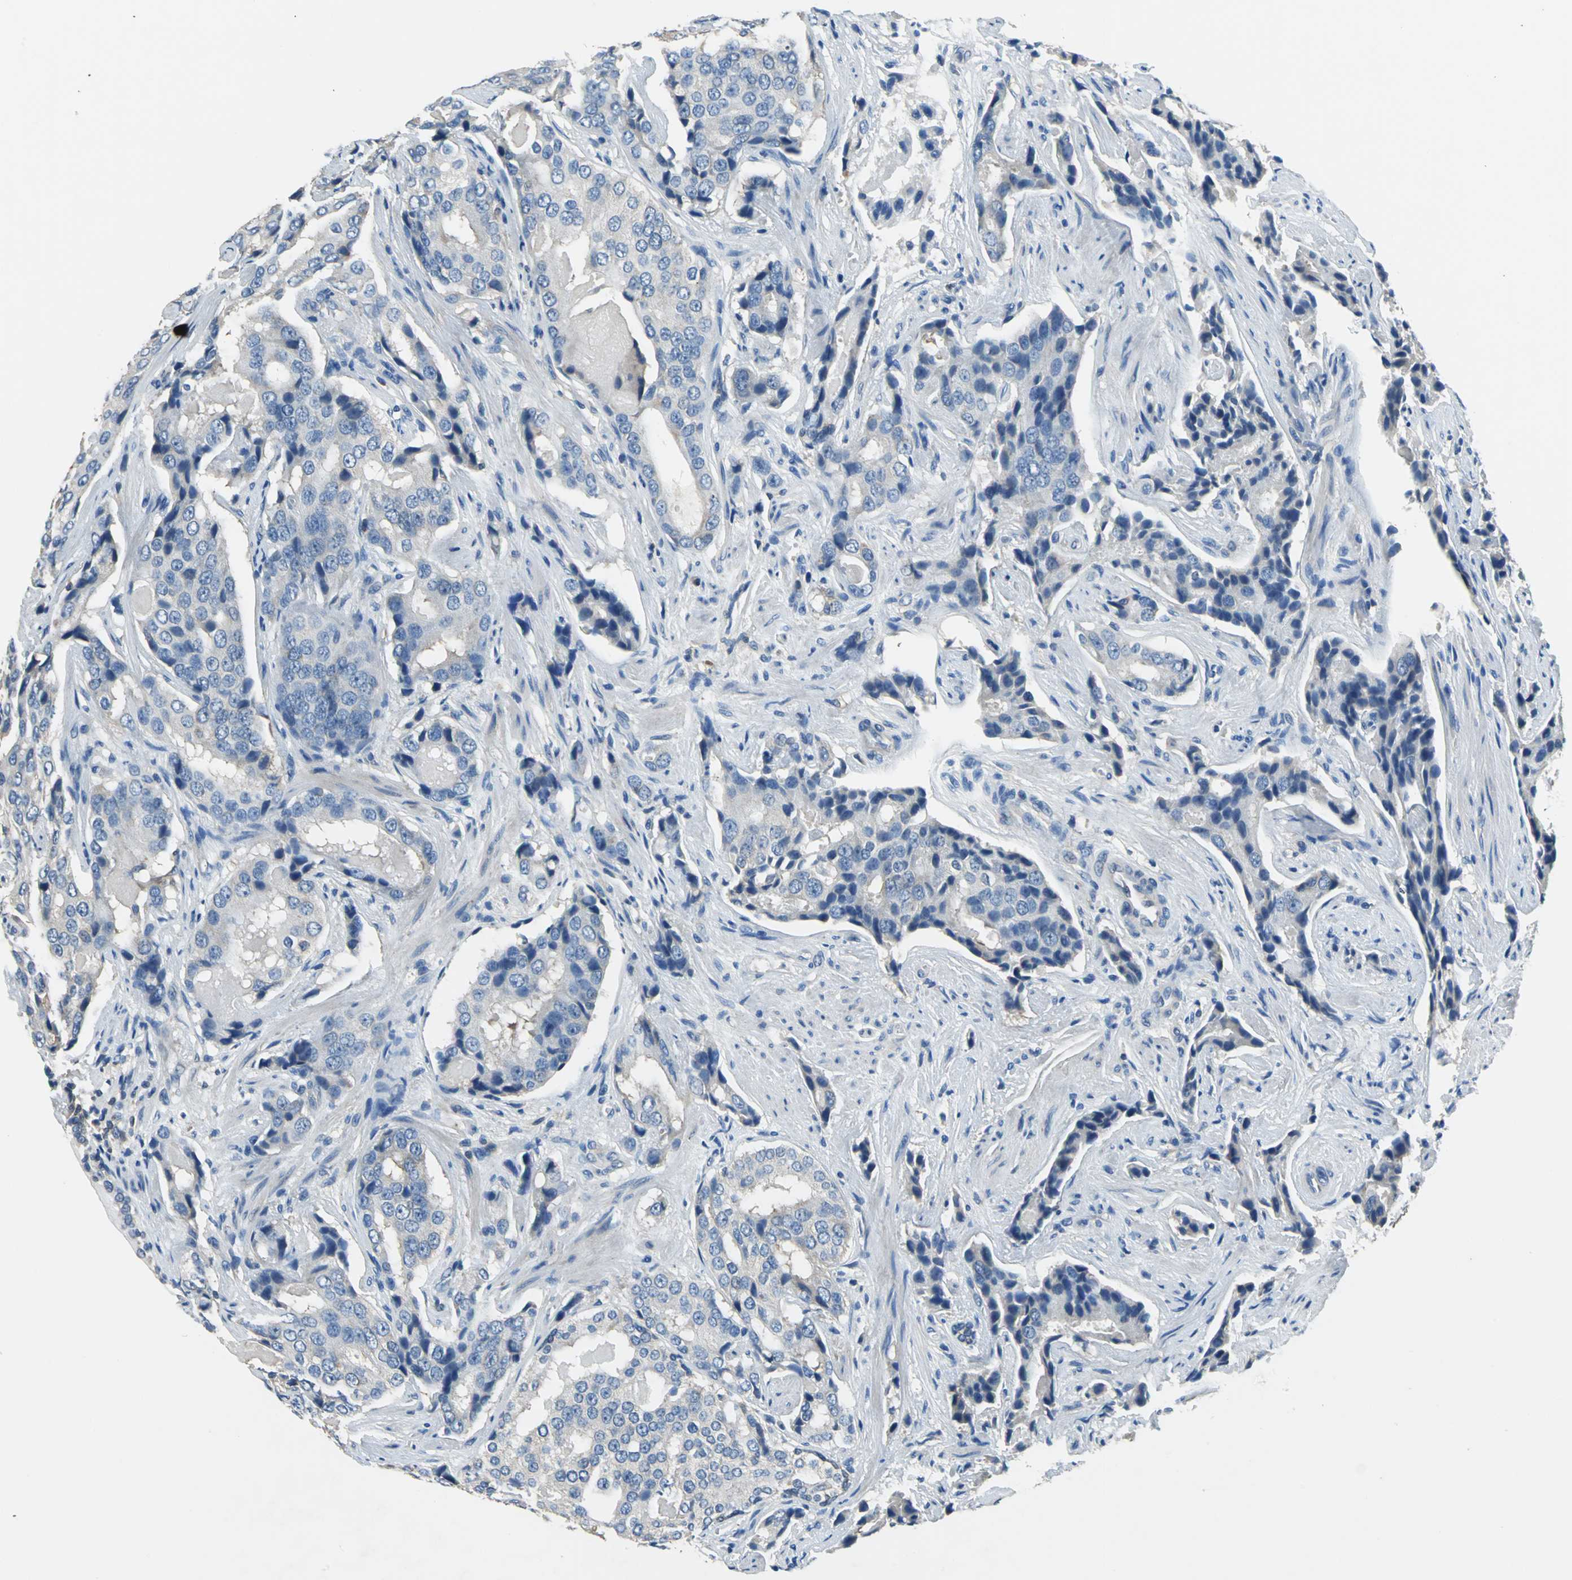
{"staining": {"intensity": "negative", "quantity": "none", "location": "none"}, "tissue": "prostate cancer", "cell_type": "Tumor cells", "image_type": "cancer", "snomed": [{"axis": "morphology", "description": "Adenocarcinoma, High grade"}, {"axis": "topography", "description": "Prostate"}], "caption": "A high-resolution micrograph shows immunohistochemistry staining of prostate cancer (adenocarcinoma (high-grade)), which reveals no significant positivity in tumor cells.", "gene": "PRKCA", "patient": {"sex": "male", "age": 58}}